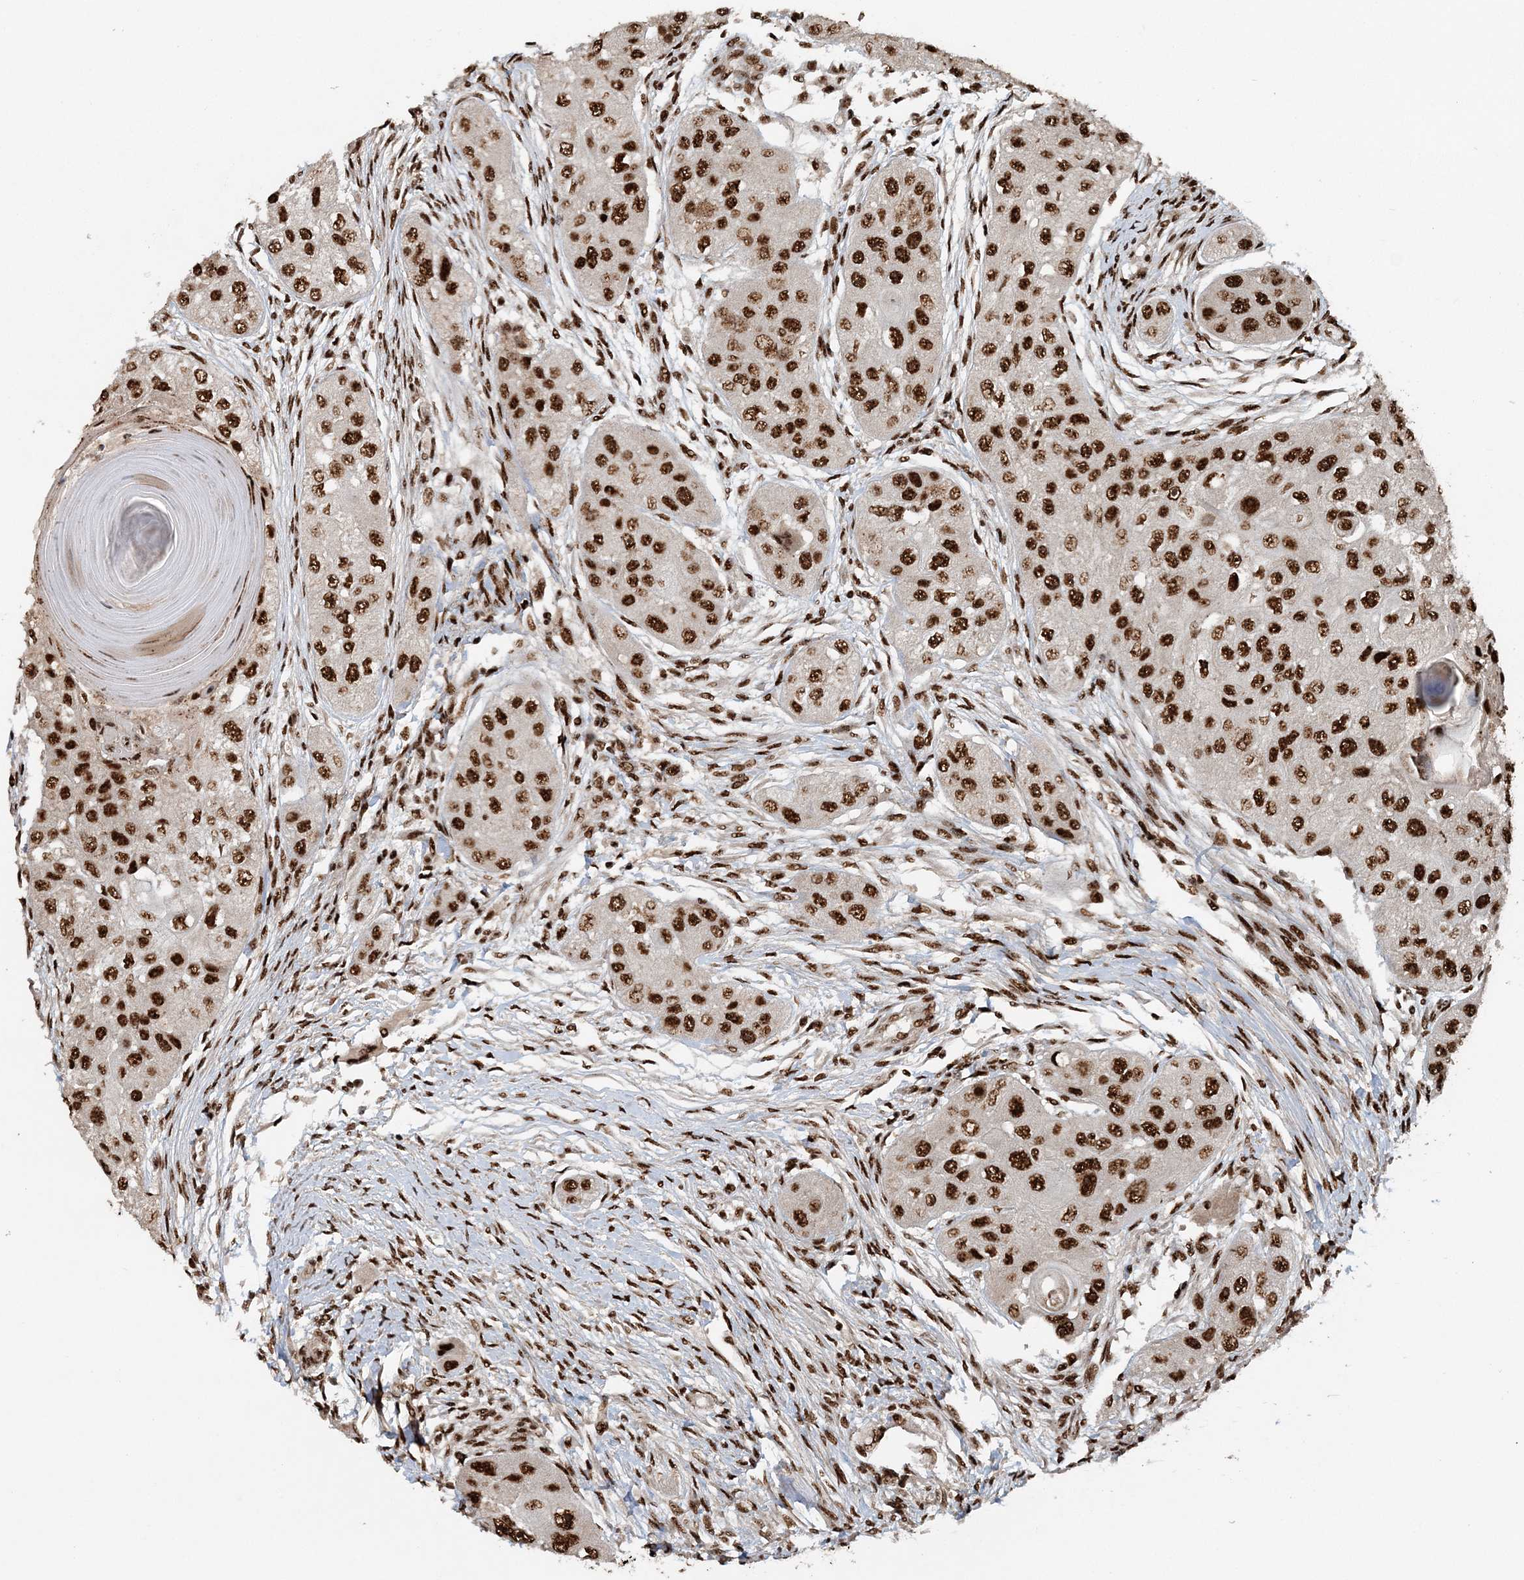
{"staining": {"intensity": "strong", "quantity": ">75%", "location": "nuclear"}, "tissue": "head and neck cancer", "cell_type": "Tumor cells", "image_type": "cancer", "snomed": [{"axis": "morphology", "description": "Normal tissue, NOS"}, {"axis": "morphology", "description": "Squamous cell carcinoma, NOS"}, {"axis": "topography", "description": "Skeletal muscle"}, {"axis": "topography", "description": "Head-Neck"}], "caption": "Human squamous cell carcinoma (head and neck) stained for a protein (brown) reveals strong nuclear positive expression in approximately >75% of tumor cells.", "gene": "EXOSC8", "patient": {"sex": "male", "age": 51}}